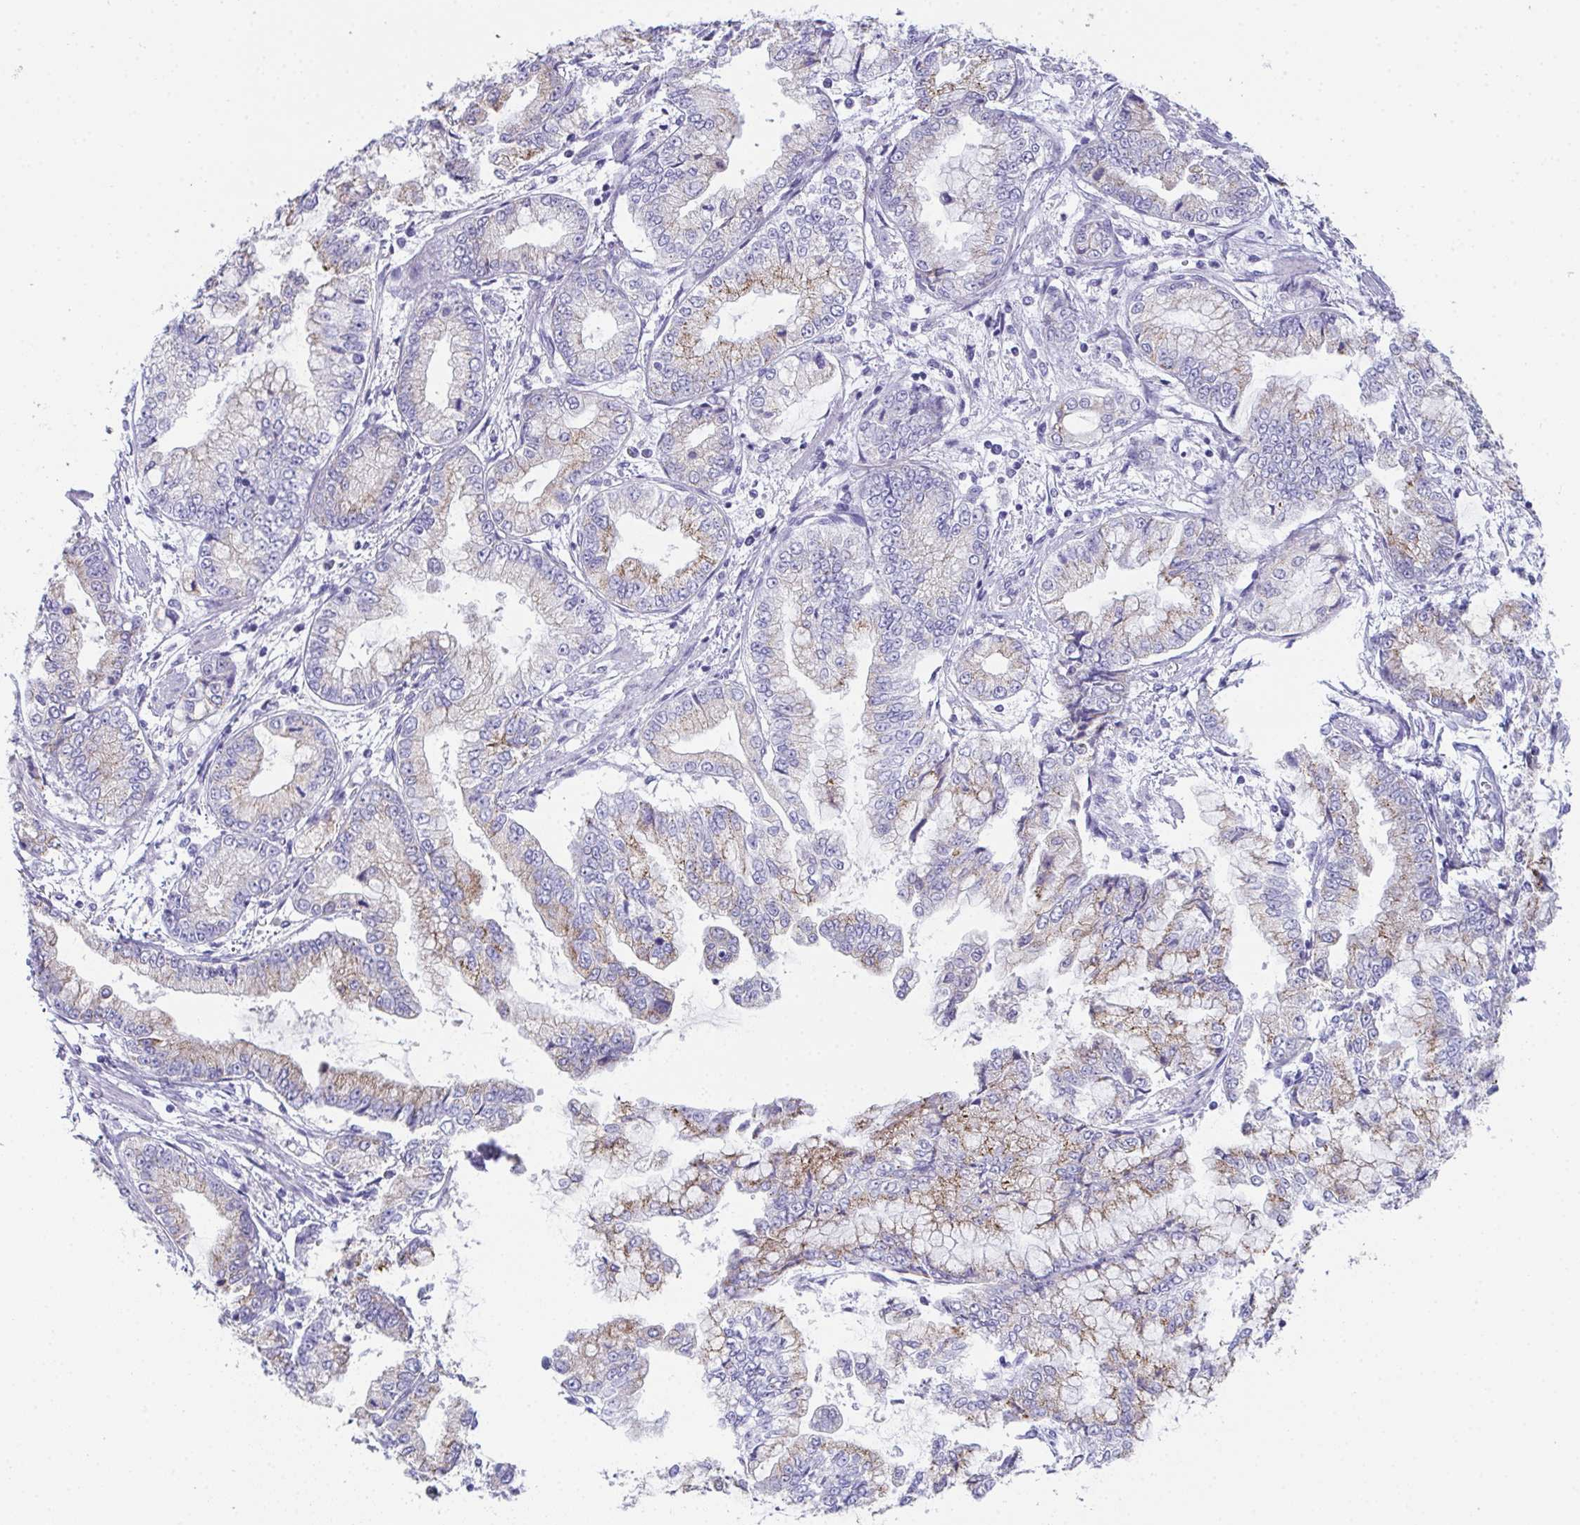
{"staining": {"intensity": "weak", "quantity": "25%-75%", "location": "cytoplasmic/membranous"}, "tissue": "stomach cancer", "cell_type": "Tumor cells", "image_type": "cancer", "snomed": [{"axis": "morphology", "description": "Adenocarcinoma, NOS"}, {"axis": "topography", "description": "Stomach, upper"}], "caption": "This histopathology image displays IHC staining of stomach cancer, with low weak cytoplasmic/membranous expression in approximately 25%-75% of tumor cells.", "gene": "TEX19", "patient": {"sex": "female", "age": 74}}